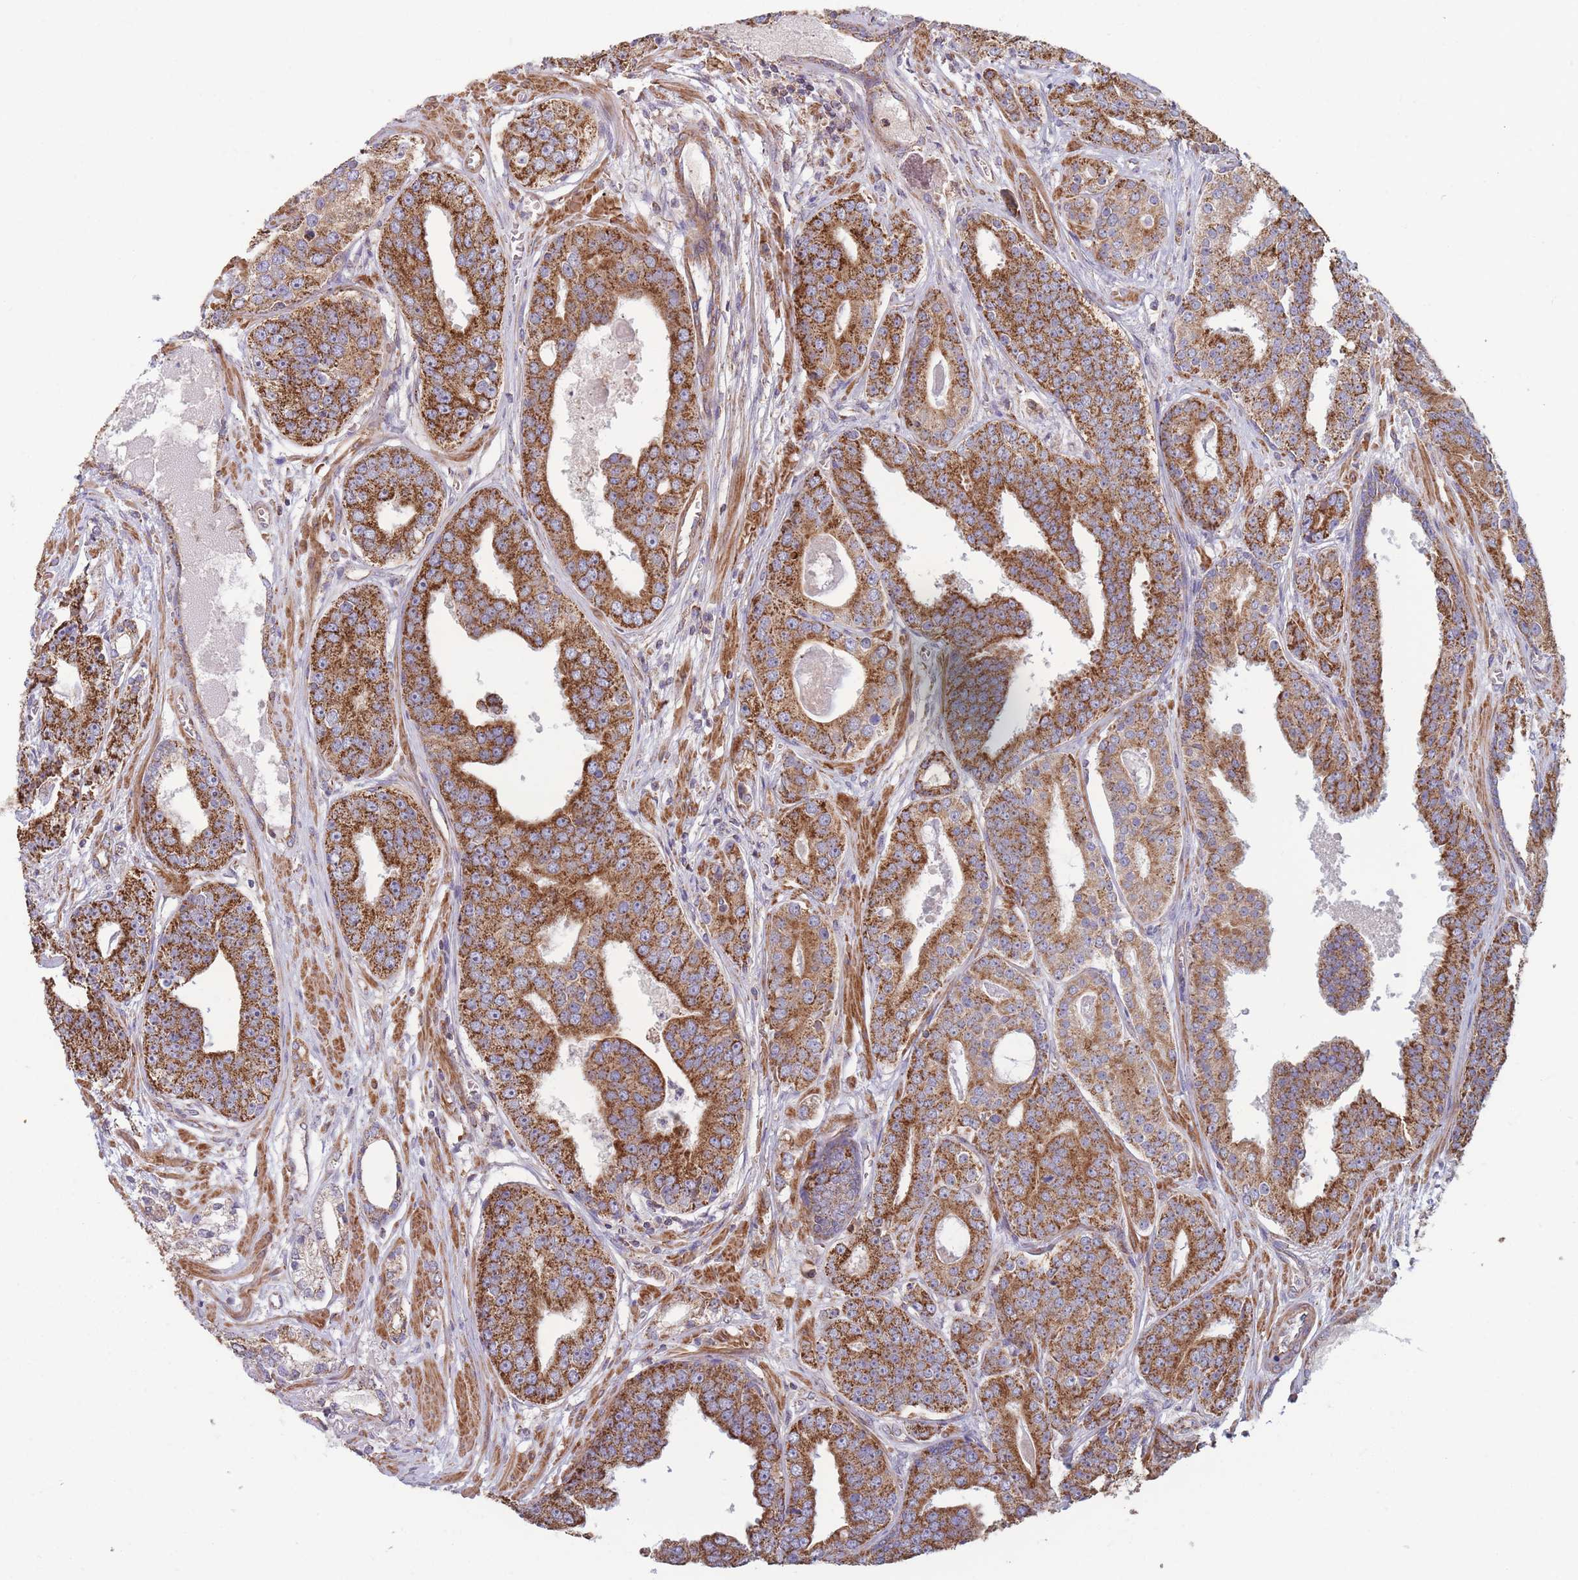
{"staining": {"intensity": "strong", "quantity": ">75%", "location": "cytoplasmic/membranous"}, "tissue": "prostate cancer", "cell_type": "Tumor cells", "image_type": "cancer", "snomed": [{"axis": "morphology", "description": "Adenocarcinoma, High grade"}, {"axis": "topography", "description": "Prostate"}], "caption": "Adenocarcinoma (high-grade) (prostate) stained with DAB immunohistochemistry exhibits high levels of strong cytoplasmic/membranous positivity in approximately >75% of tumor cells. (DAB IHC, brown staining for protein, blue staining for nuclei).", "gene": "KIF16B", "patient": {"sex": "male", "age": 71}}